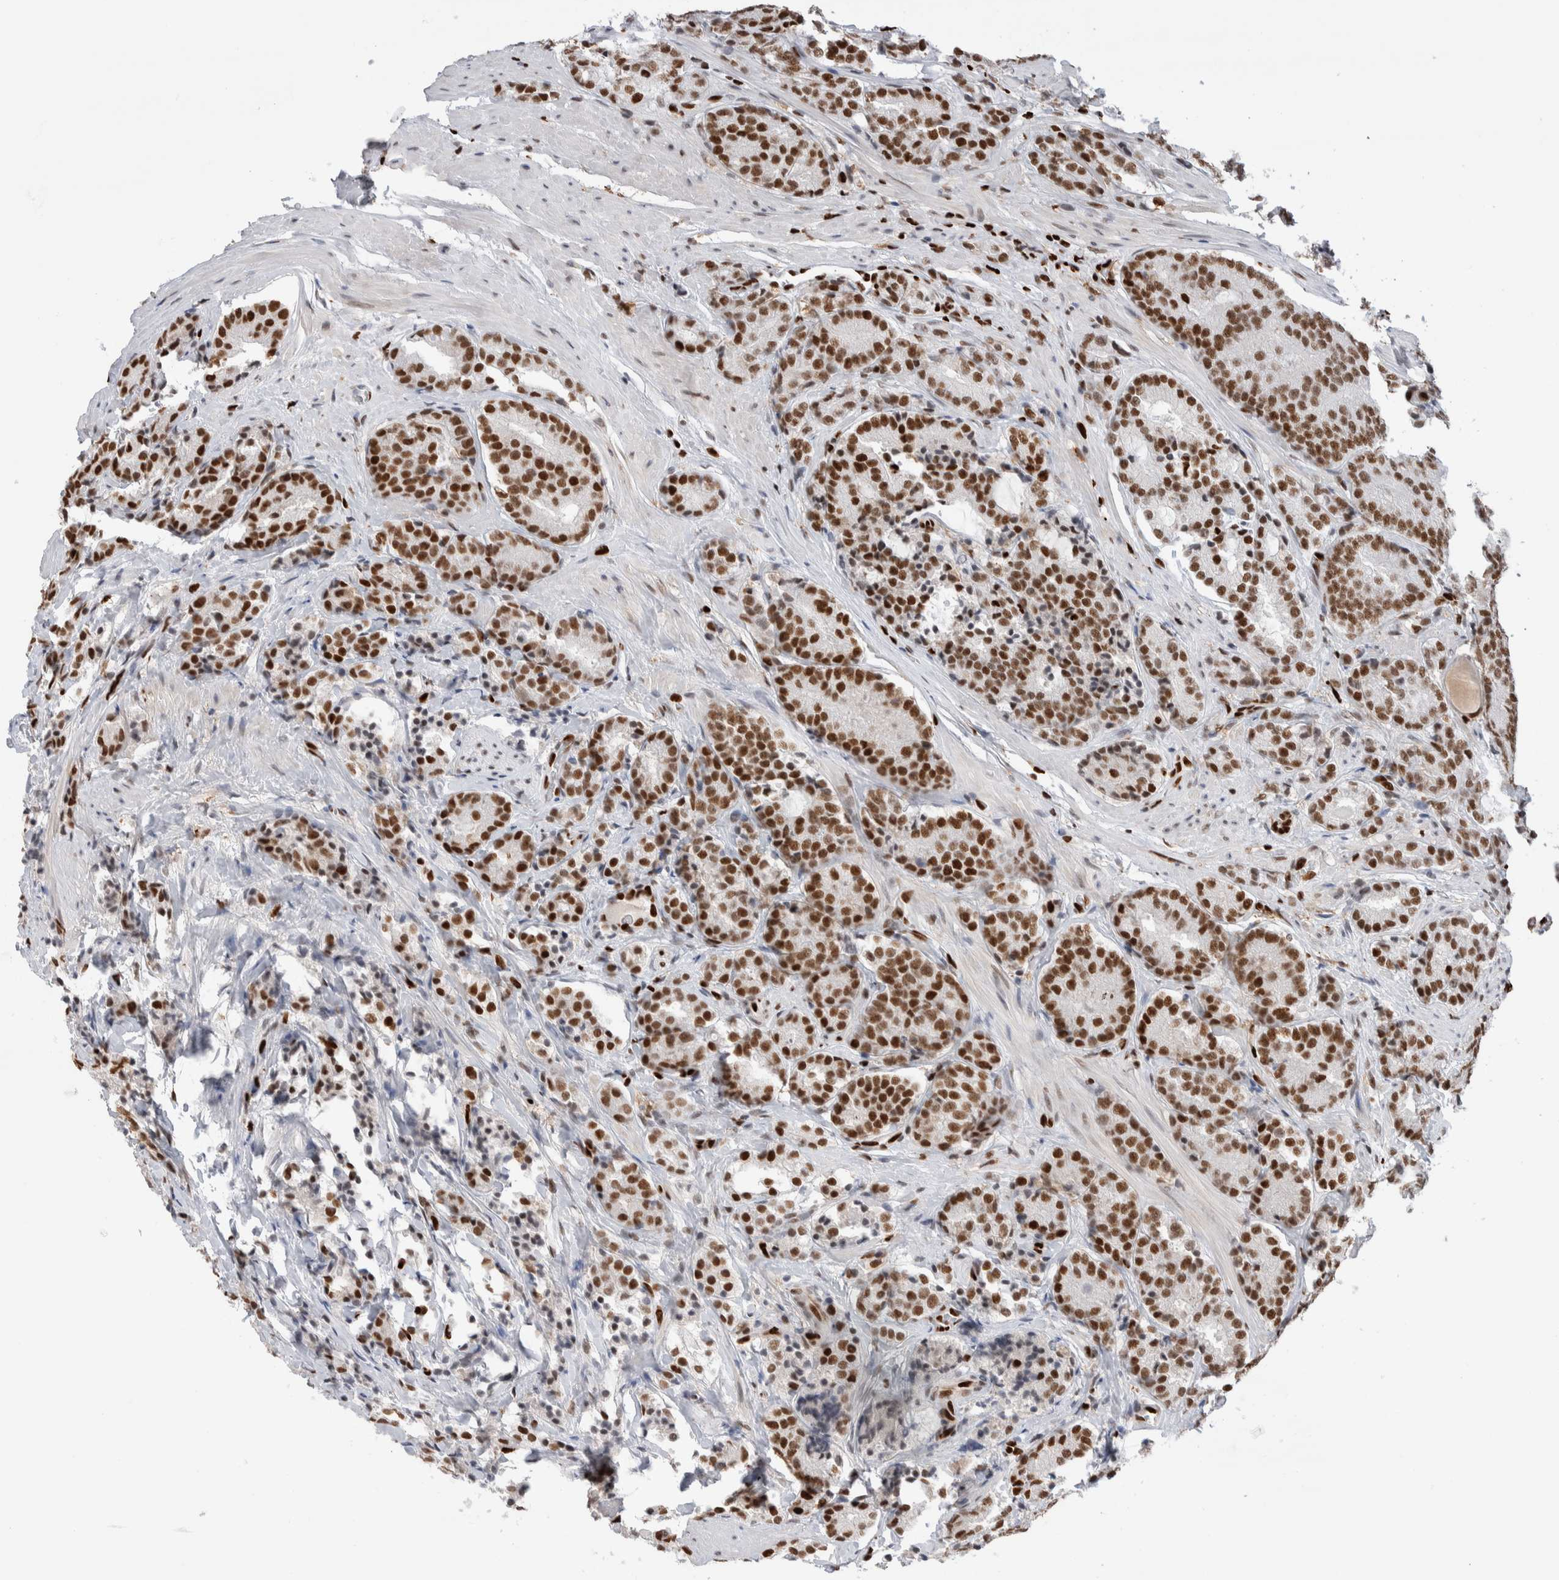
{"staining": {"intensity": "strong", "quantity": ">75%", "location": "nuclear"}, "tissue": "prostate cancer", "cell_type": "Tumor cells", "image_type": "cancer", "snomed": [{"axis": "morphology", "description": "Adenocarcinoma, High grade"}, {"axis": "topography", "description": "Prostate"}], "caption": "Prostate cancer tissue displays strong nuclear expression in approximately >75% of tumor cells, visualized by immunohistochemistry.", "gene": "RNASEK-C17orf49", "patient": {"sex": "male", "age": 61}}